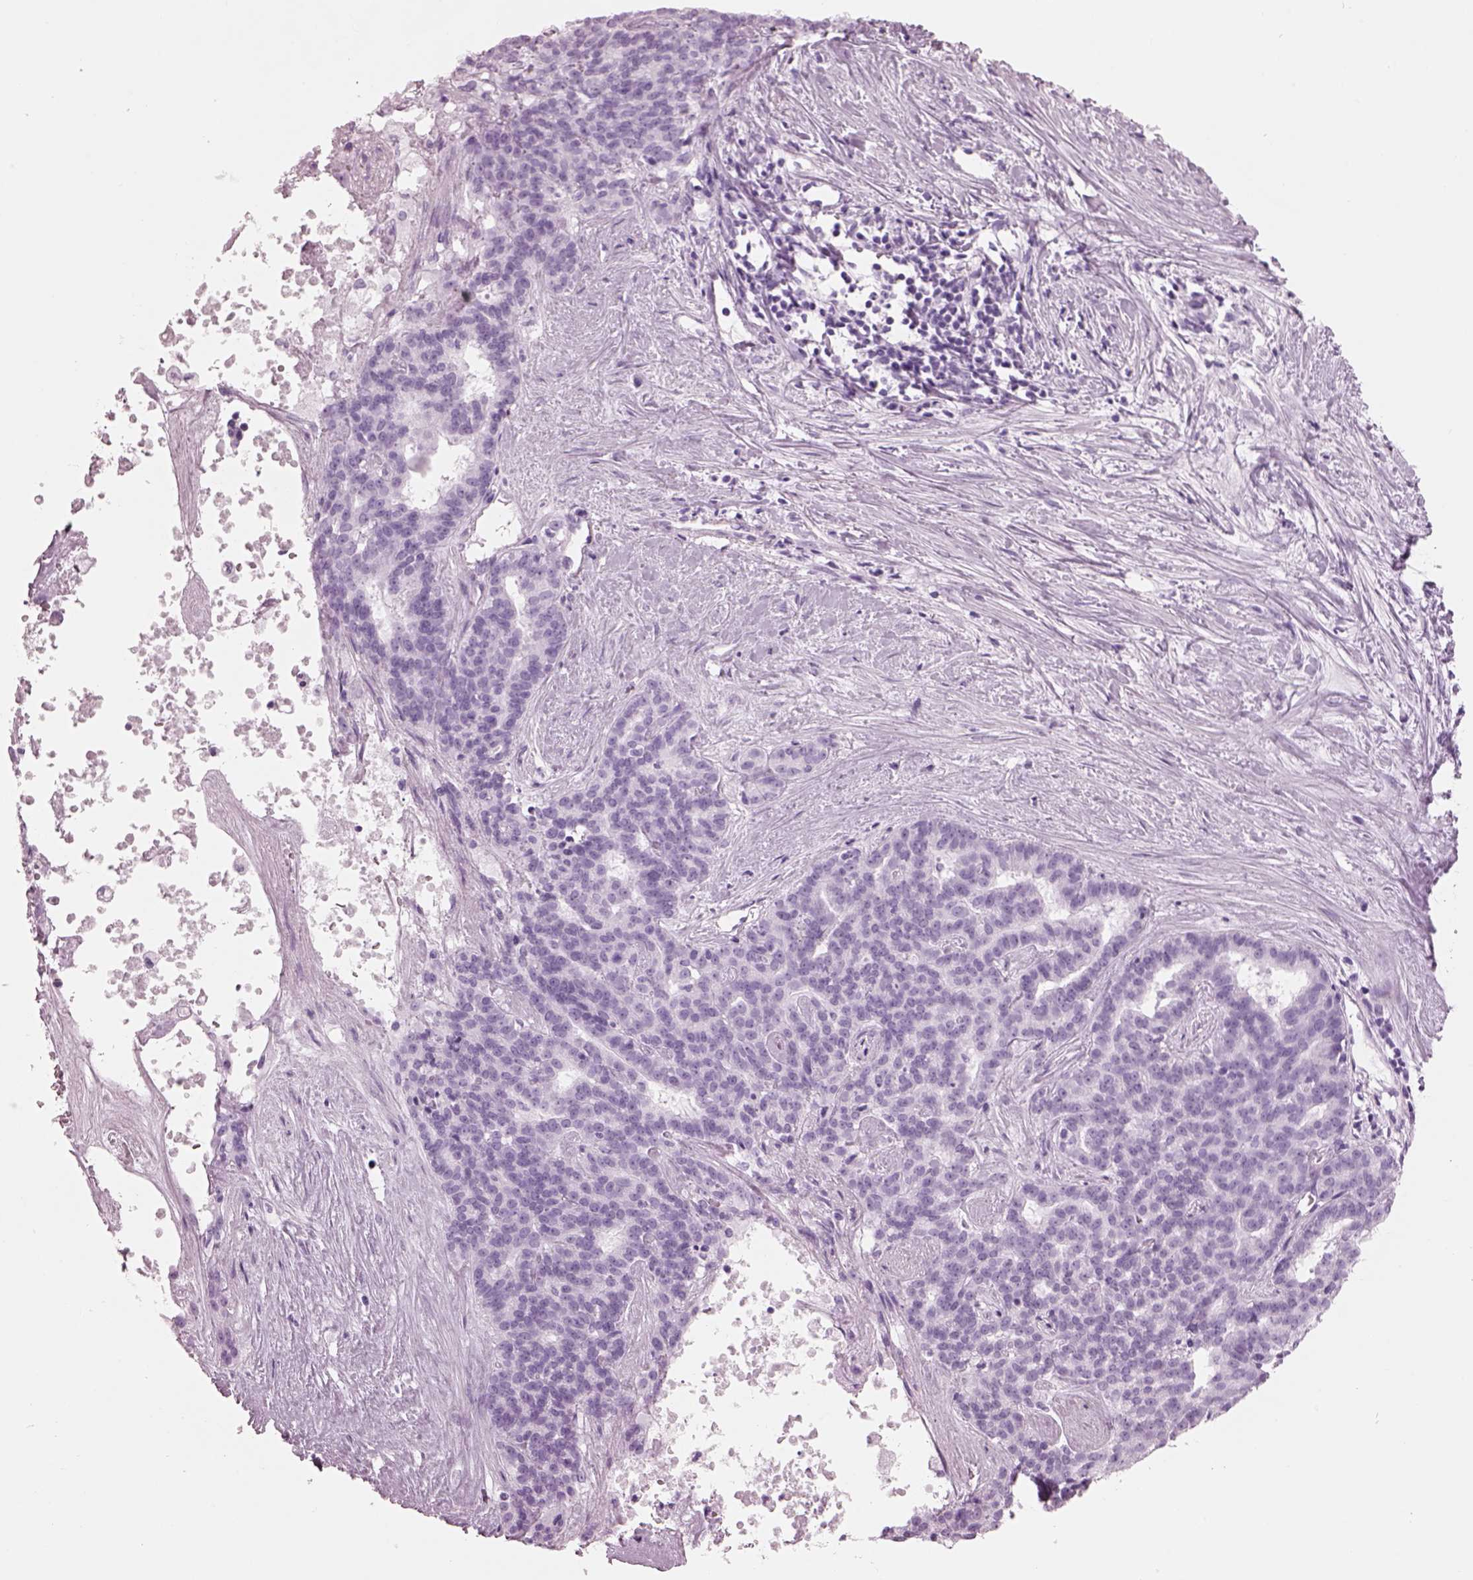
{"staining": {"intensity": "negative", "quantity": "none", "location": "none"}, "tissue": "liver cancer", "cell_type": "Tumor cells", "image_type": "cancer", "snomed": [{"axis": "morphology", "description": "Cholangiocarcinoma"}, {"axis": "topography", "description": "Liver"}], "caption": "Protein analysis of liver cholangiocarcinoma reveals no significant staining in tumor cells.", "gene": "HYDIN", "patient": {"sex": "female", "age": 47}}